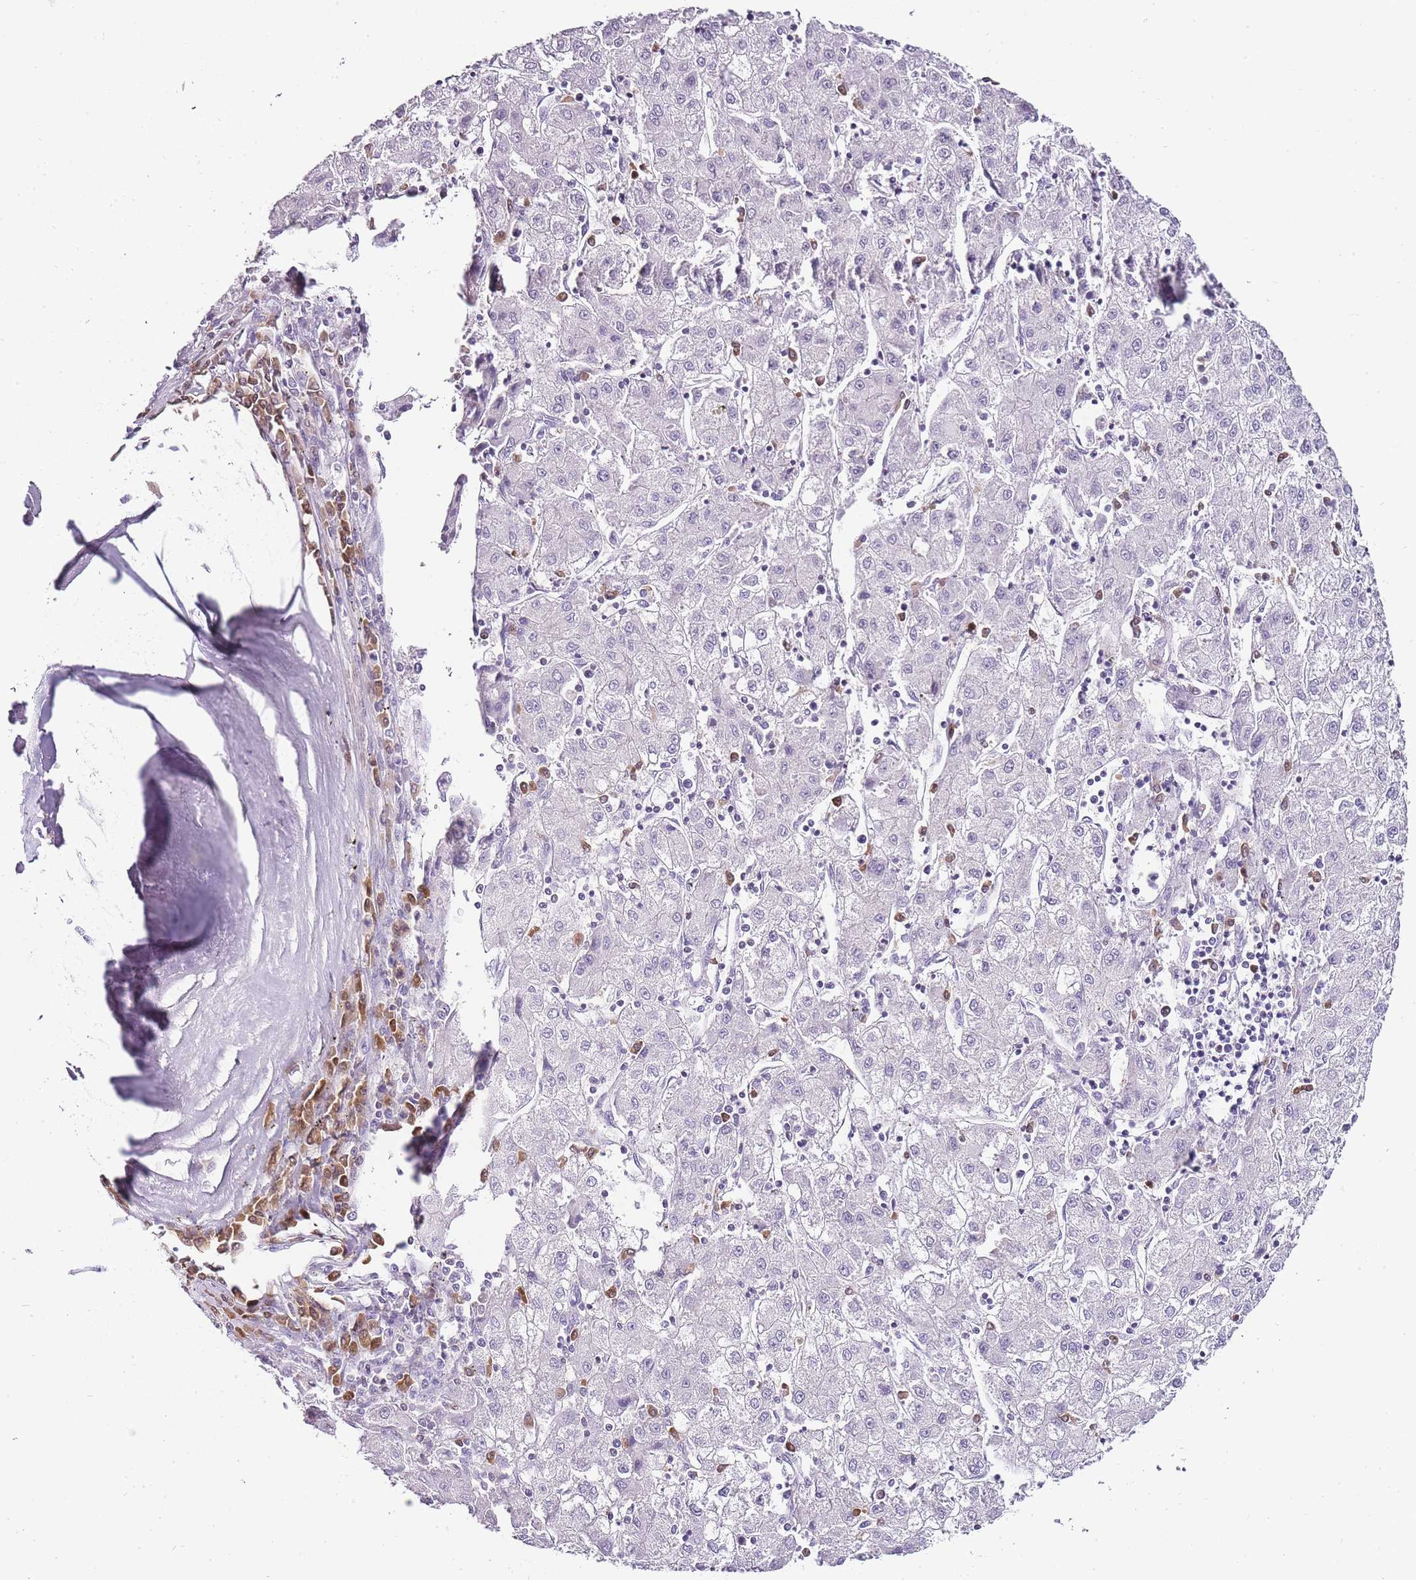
{"staining": {"intensity": "negative", "quantity": "none", "location": "none"}, "tissue": "liver cancer", "cell_type": "Tumor cells", "image_type": "cancer", "snomed": [{"axis": "morphology", "description": "Carcinoma, Hepatocellular, NOS"}, {"axis": "topography", "description": "Liver"}], "caption": "The micrograph displays no significant staining in tumor cells of liver cancer. (DAB immunohistochemistry, high magnification).", "gene": "ZBP1", "patient": {"sex": "male", "age": 72}}